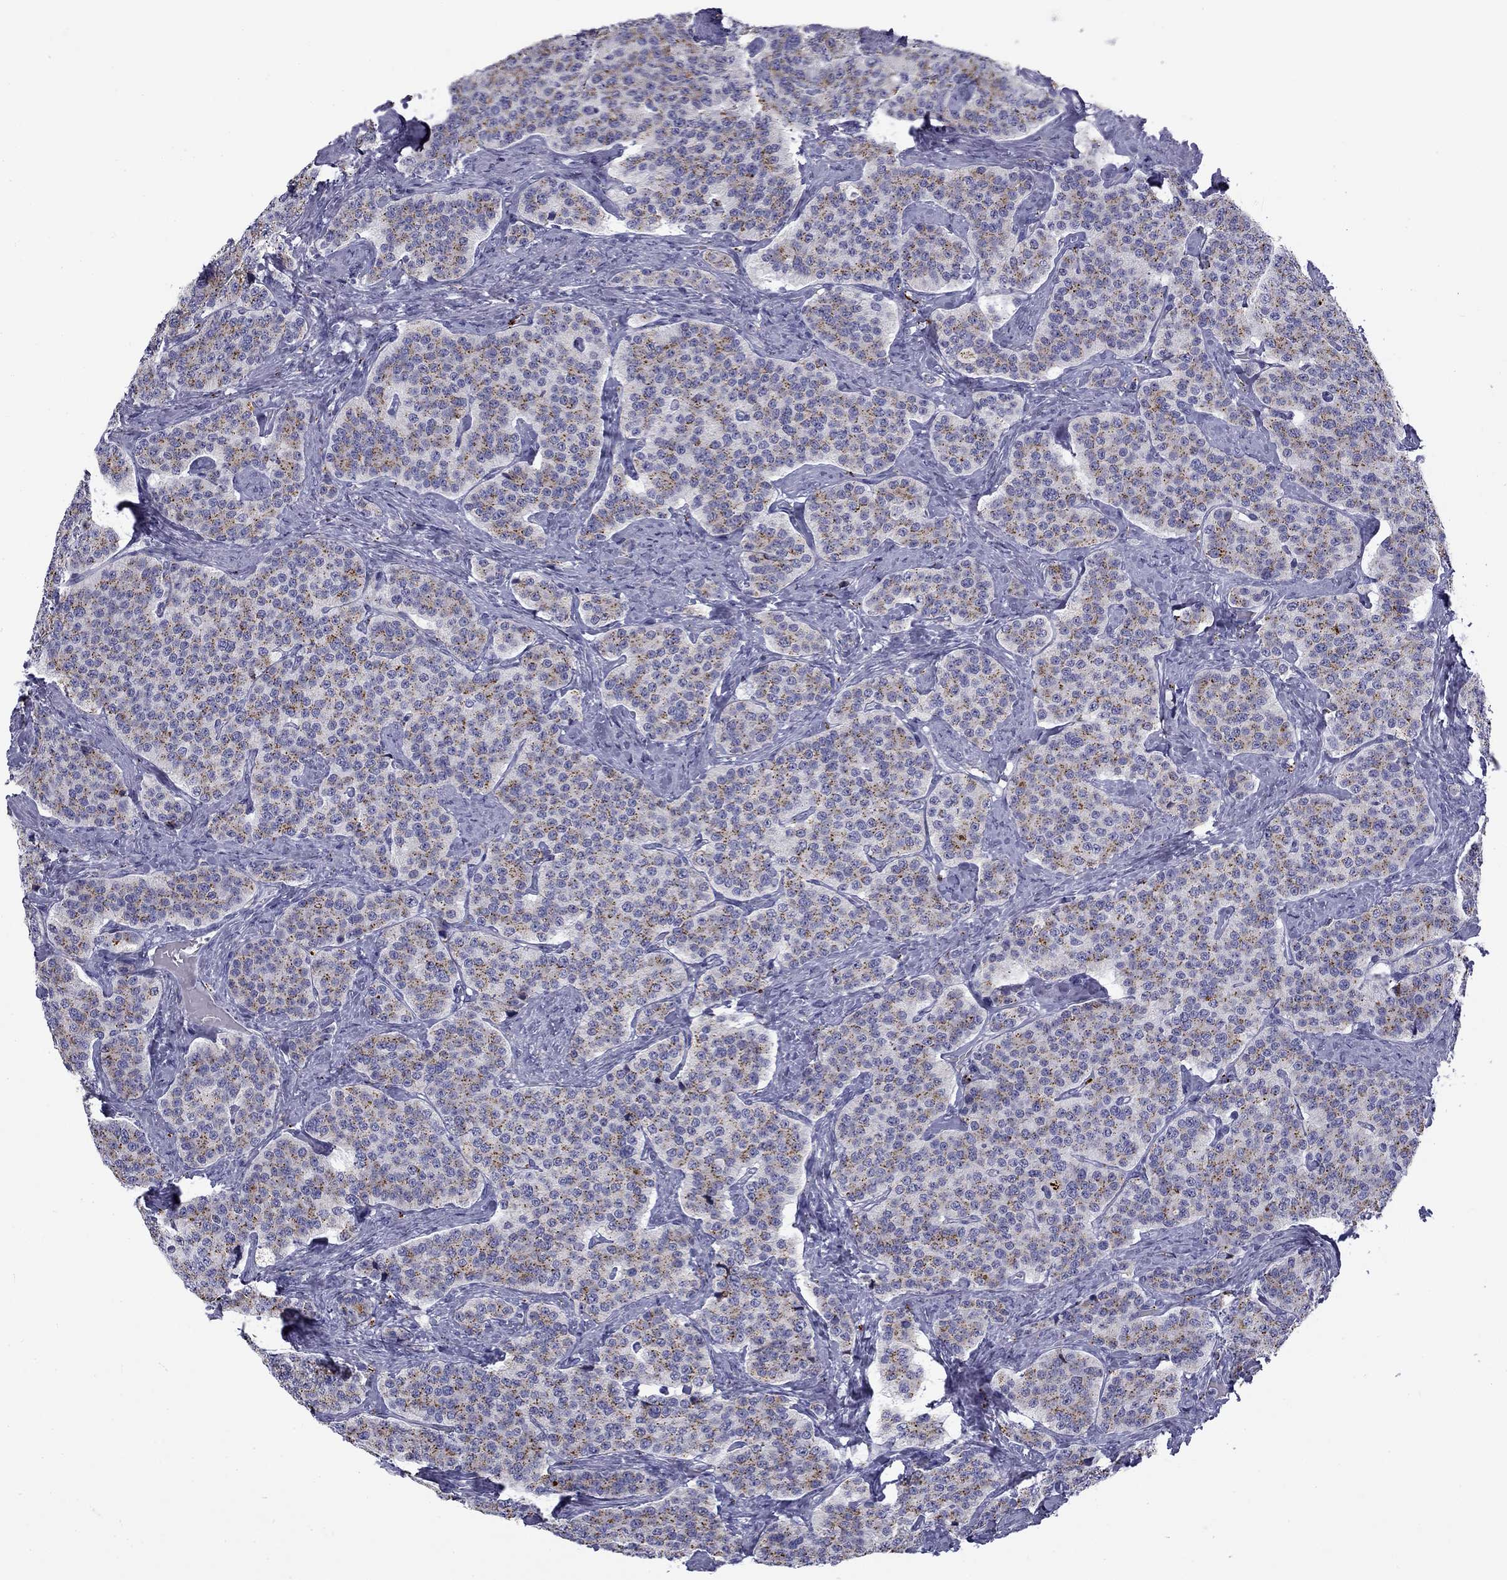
{"staining": {"intensity": "moderate", "quantity": ">75%", "location": "cytoplasmic/membranous"}, "tissue": "carcinoid", "cell_type": "Tumor cells", "image_type": "cancer", "snomed": [{"axis": "morphology", "description": "Carcinoid, malignant, NOS"}, {"axis": "topography", "description": "Small intestine"}], "caption": "IHC of carcinoid (malignant) exhibits medium levels of moderate cytoplasmic/membranous expression in approximately >75% of tumor cells.", "gene": "CLPSL2", "patient": {"sex": "female", "age": 58}}